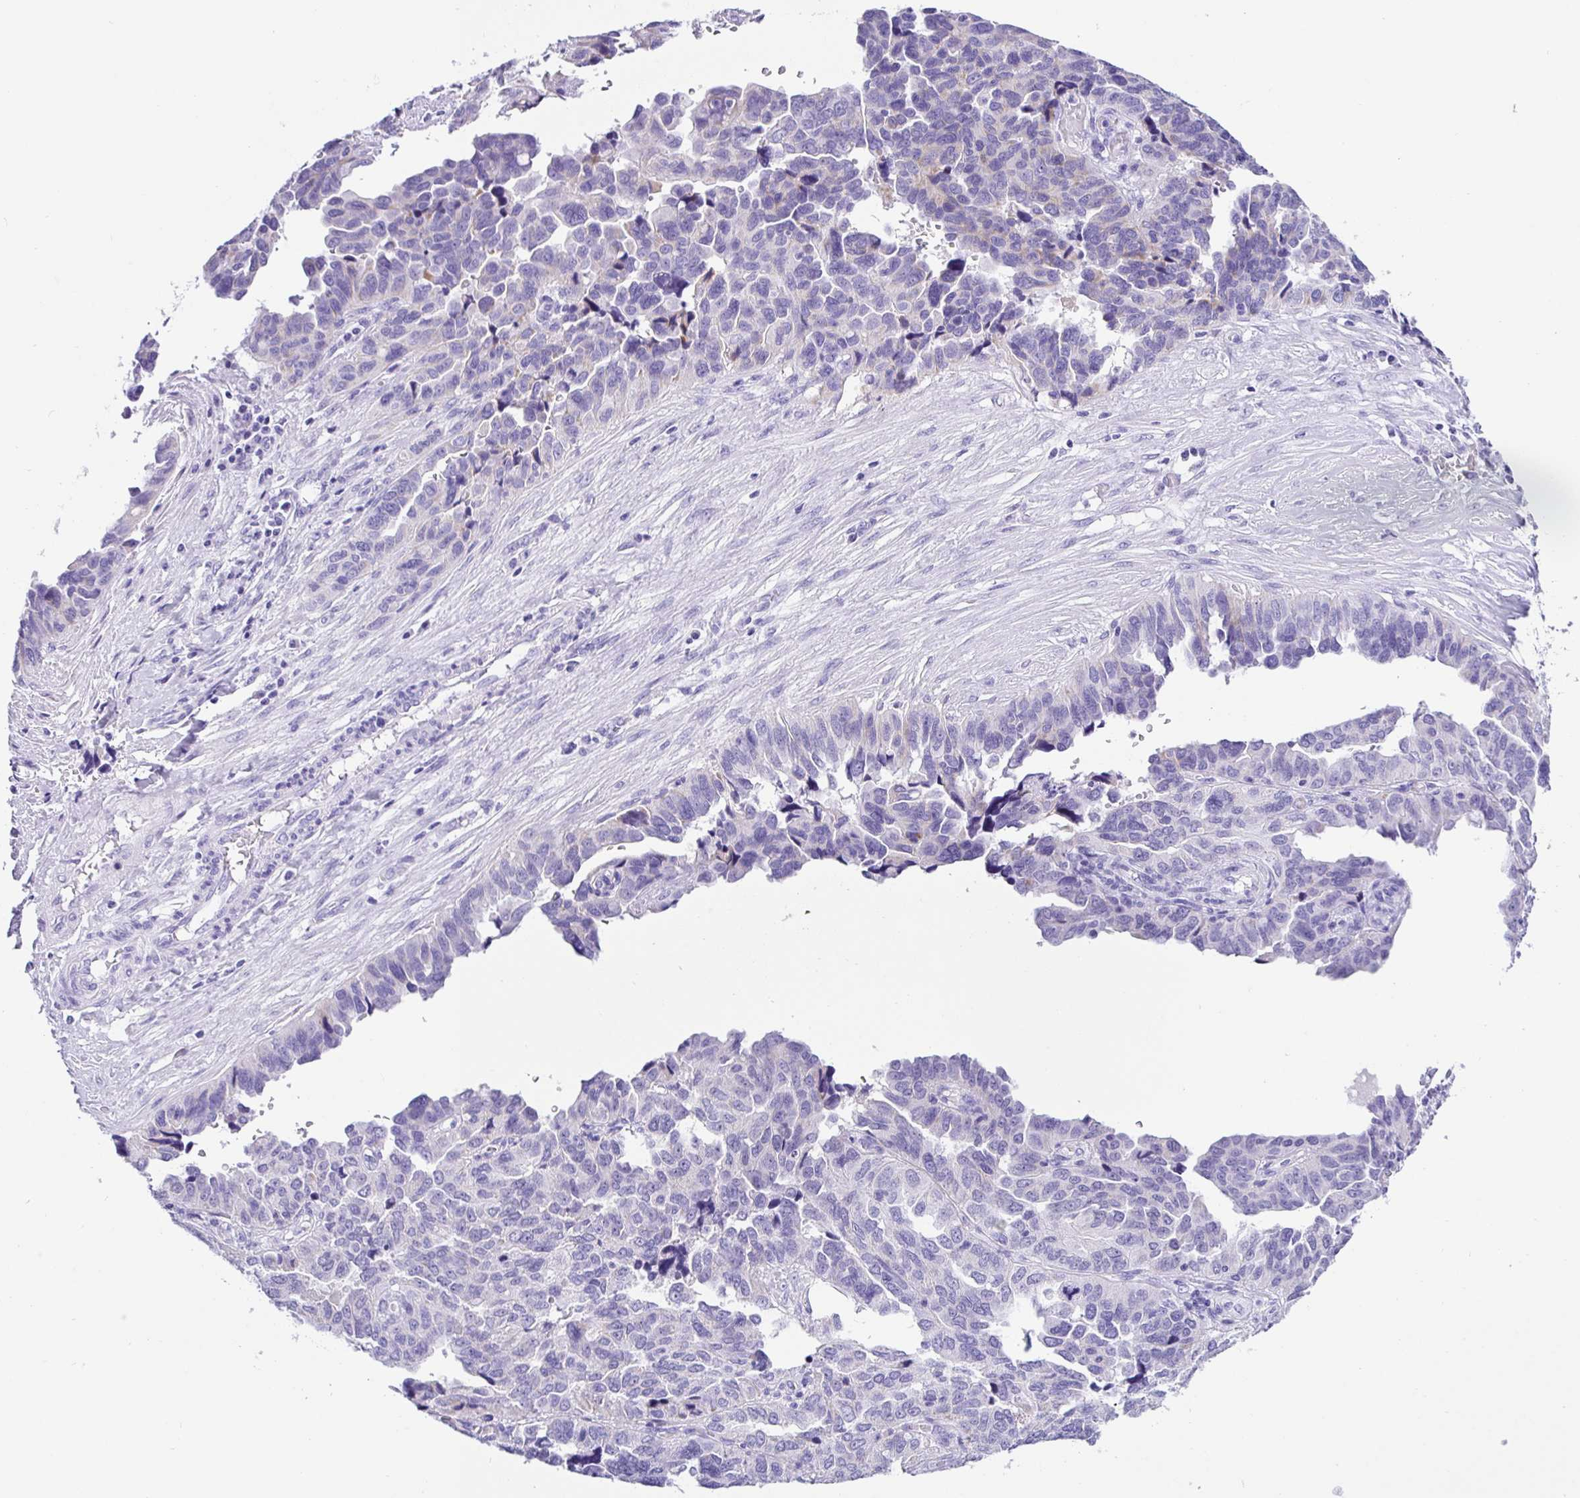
{"staining": {"intensity": "negative", "quantity": "none", "location": "none"}, "tissue": "ovarian cancer", "cell_type": "Tumor cells", "image_type": "cancer", "snomed": [{"axis": "morphology", "description": "Cystadenocarcinoma, serous, NOS"}, {"axis": "topography", "description": "Ovary"}], "caption": "Ovarian cancer (serous cystadenocarcinoma) was stained to show a protein in brown. There is no significant positivity in tumor cells.", "gene": "PRAMEF19", "patient": {"sex": "female", "age": 64}}